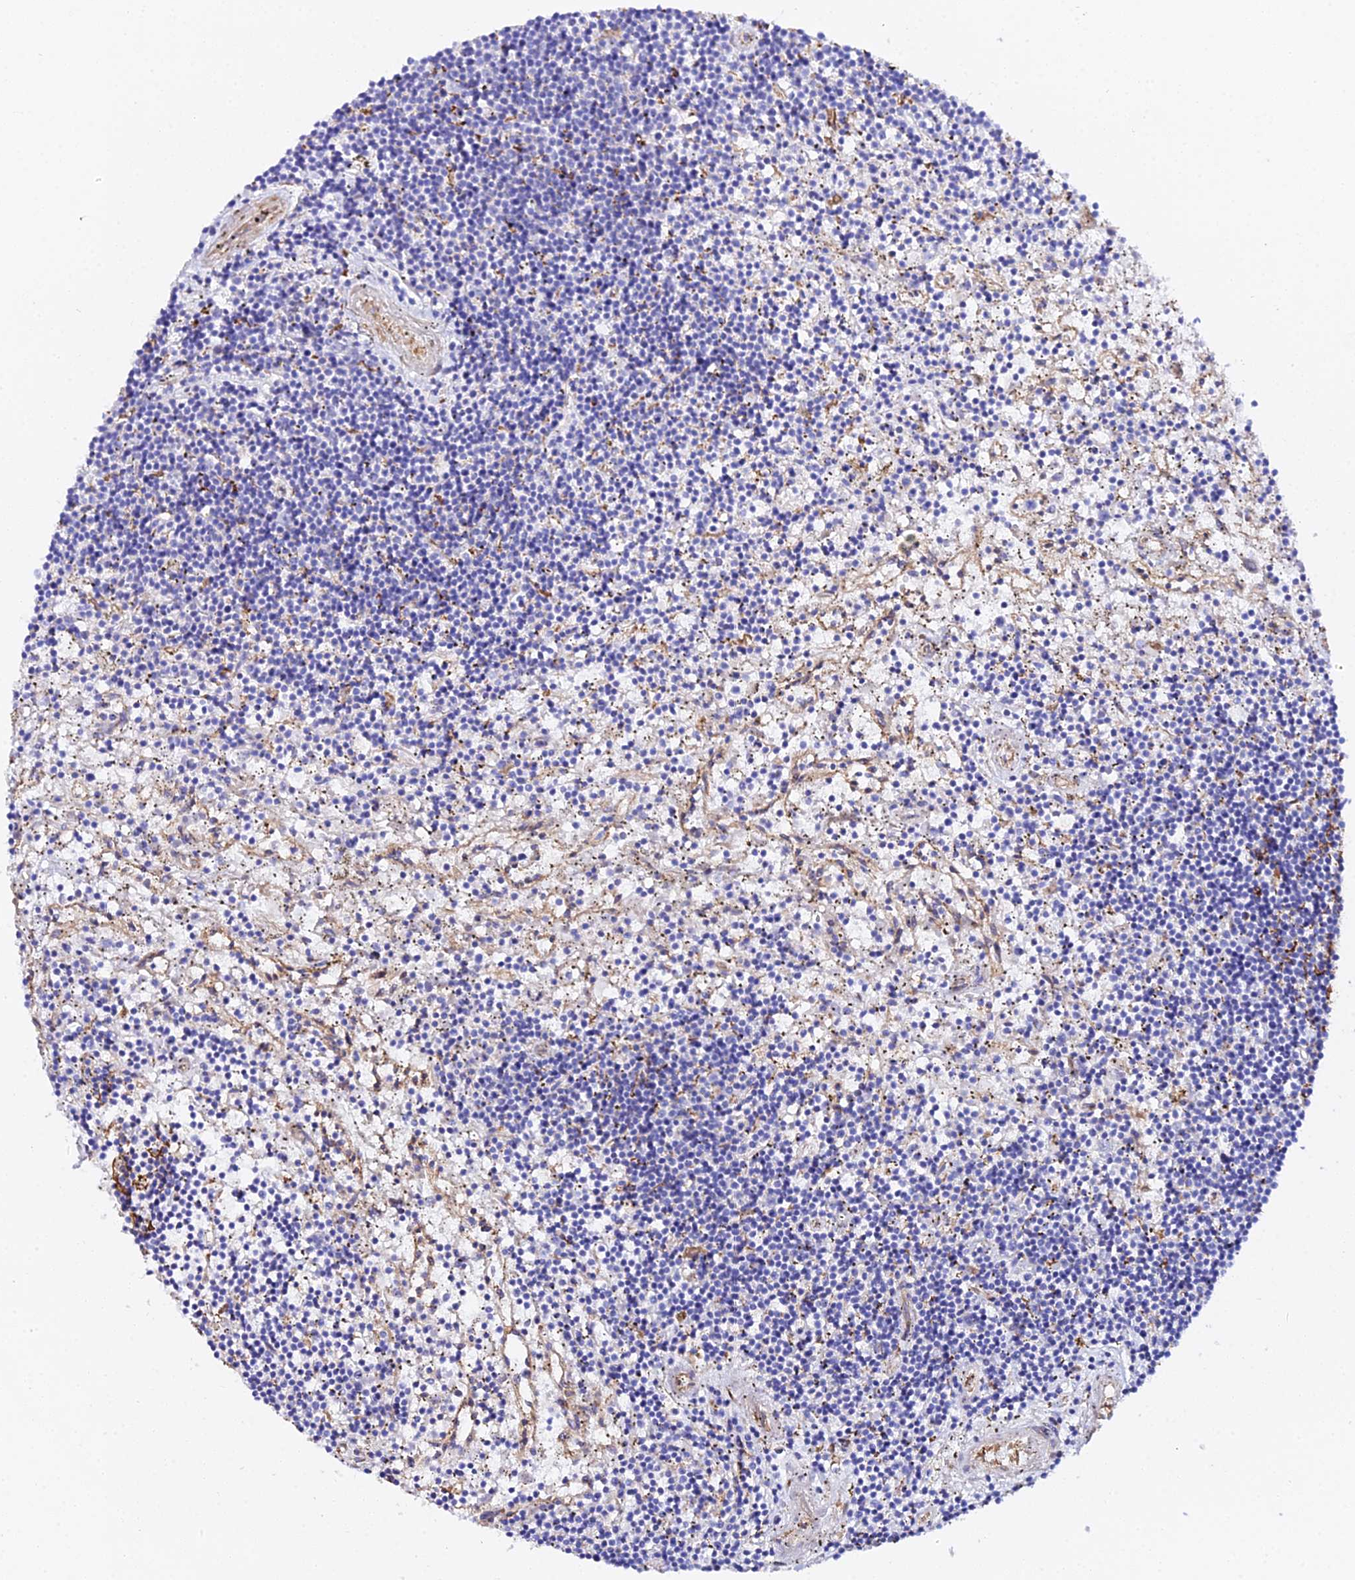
{"staining": {"intensity": "negative", "quantity": "none", "location": "none"}, "tissue": "lymphoma", "cell_type": "Tumor cells", "image_type": "cancer", "snomed": [{"axis": "morphology", "description": "Malignant lymphoma, non-Hodgkin's type, Low grade"}, {"axis": "topography", "description": "Spleen"}], "caption": "This image is of lymphoma stained with IHC to label a protein in brown with the nuclei are counter-stained blue. There is no staining in tumor cells. The staining was performed using DAB (3,3'-diaminobenzidine) to visualize the protein expression in brown, while the nuclei were stained in blue with hematoxylin (Magnification: 20x).", "gene": "CFAP45", "patient": {"sex": "male", "age": 76}}